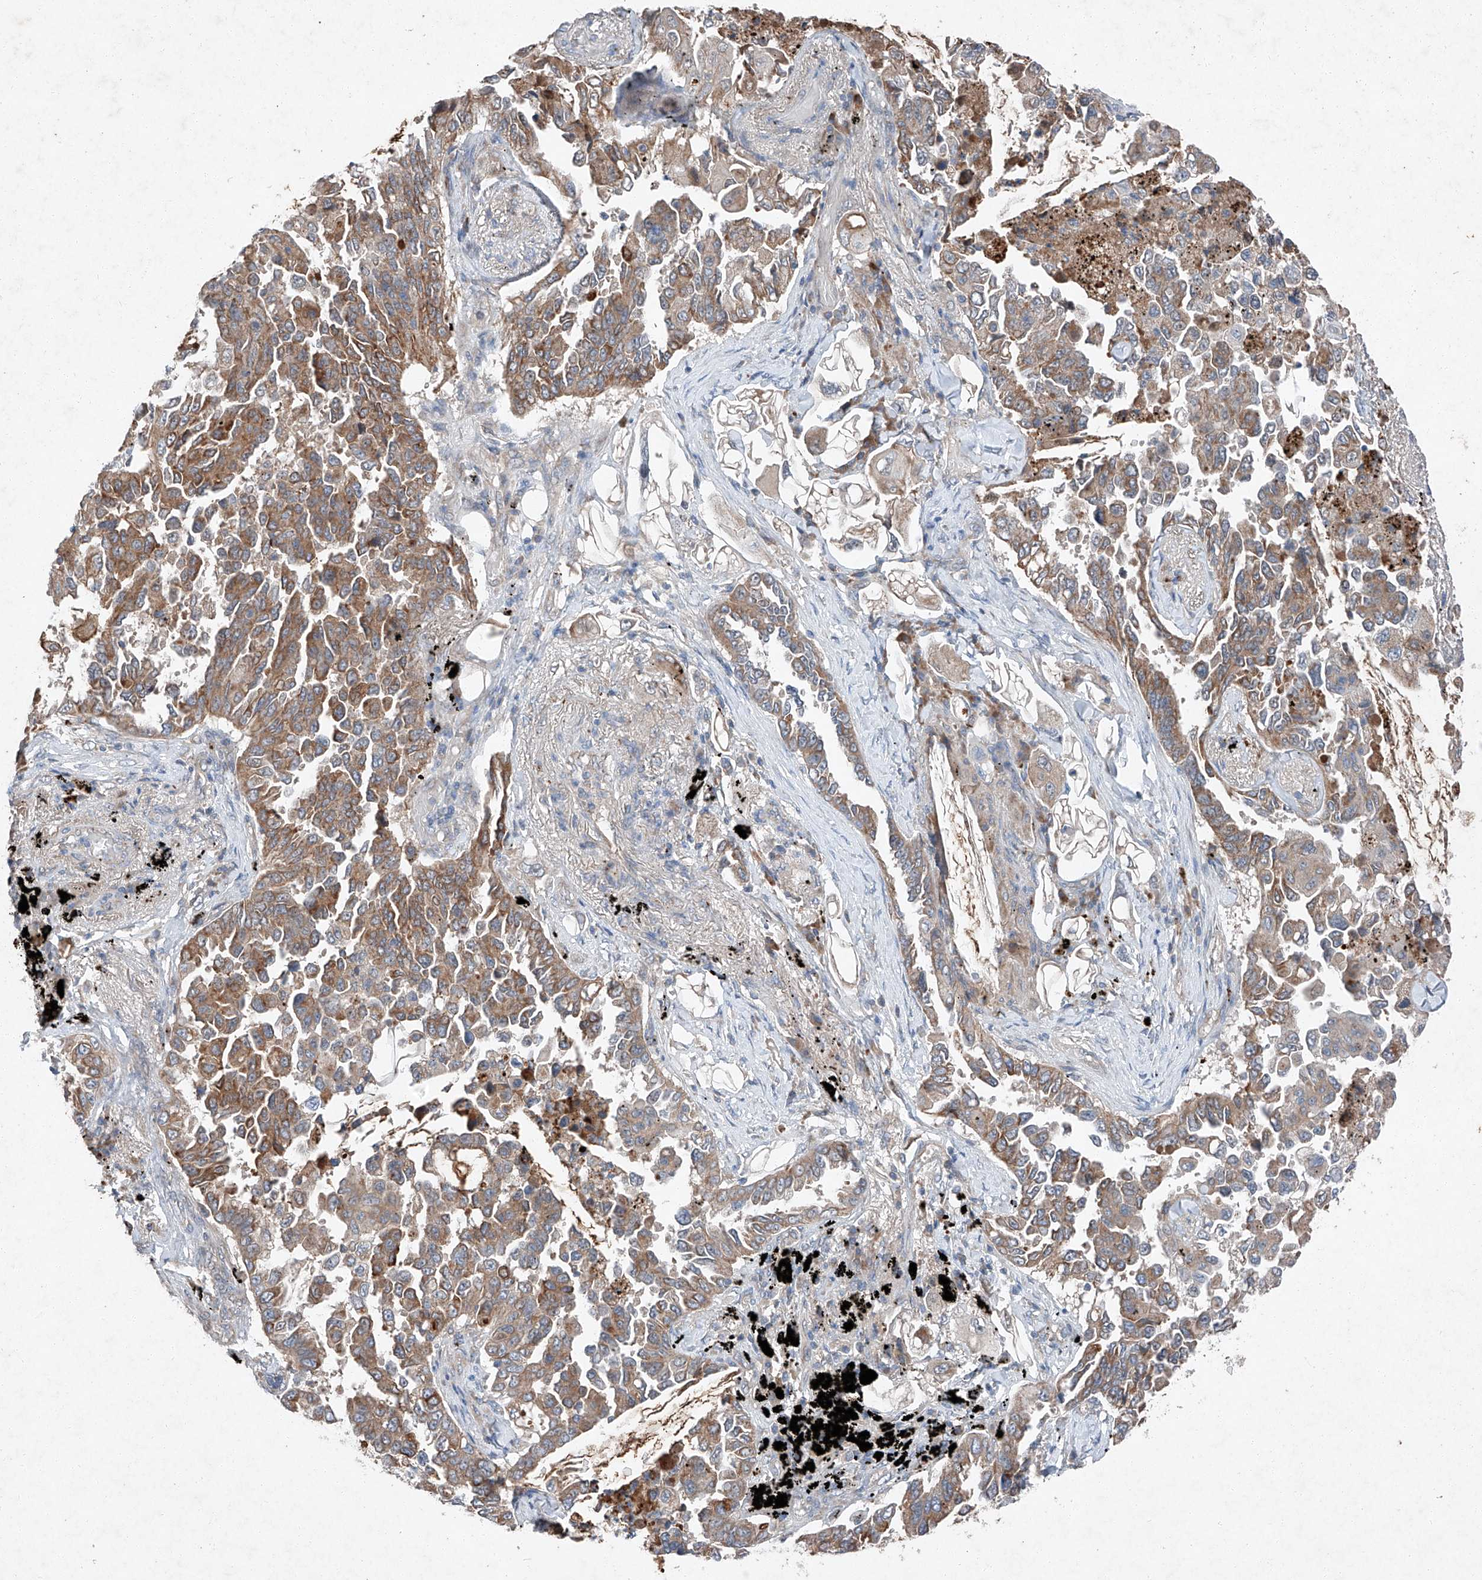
{"staining": {"intensity": "moderate", "quantity": "25%-75%", "location": "cytoplasmic/membranous"}, "tissue": "lung cancer", "cell_type": "Tumor cells", "image_type": "cancer", "snomed": [{"axis": "morphology", "description": "Adenocarcinoma, NOS"}, {"axis": "topography", "description": "Lung"}], "caption": "DAB (3,3'-diaminobenzidine) immunohistochemical staining of human lung cancer (adenocarcinoma) shows moderate cytoplasmic/membranous protein expression in approximately 25%-75% of tumor cells.", "gene": "RUSC1", "patient": {"sex": "female", "age": 67}}